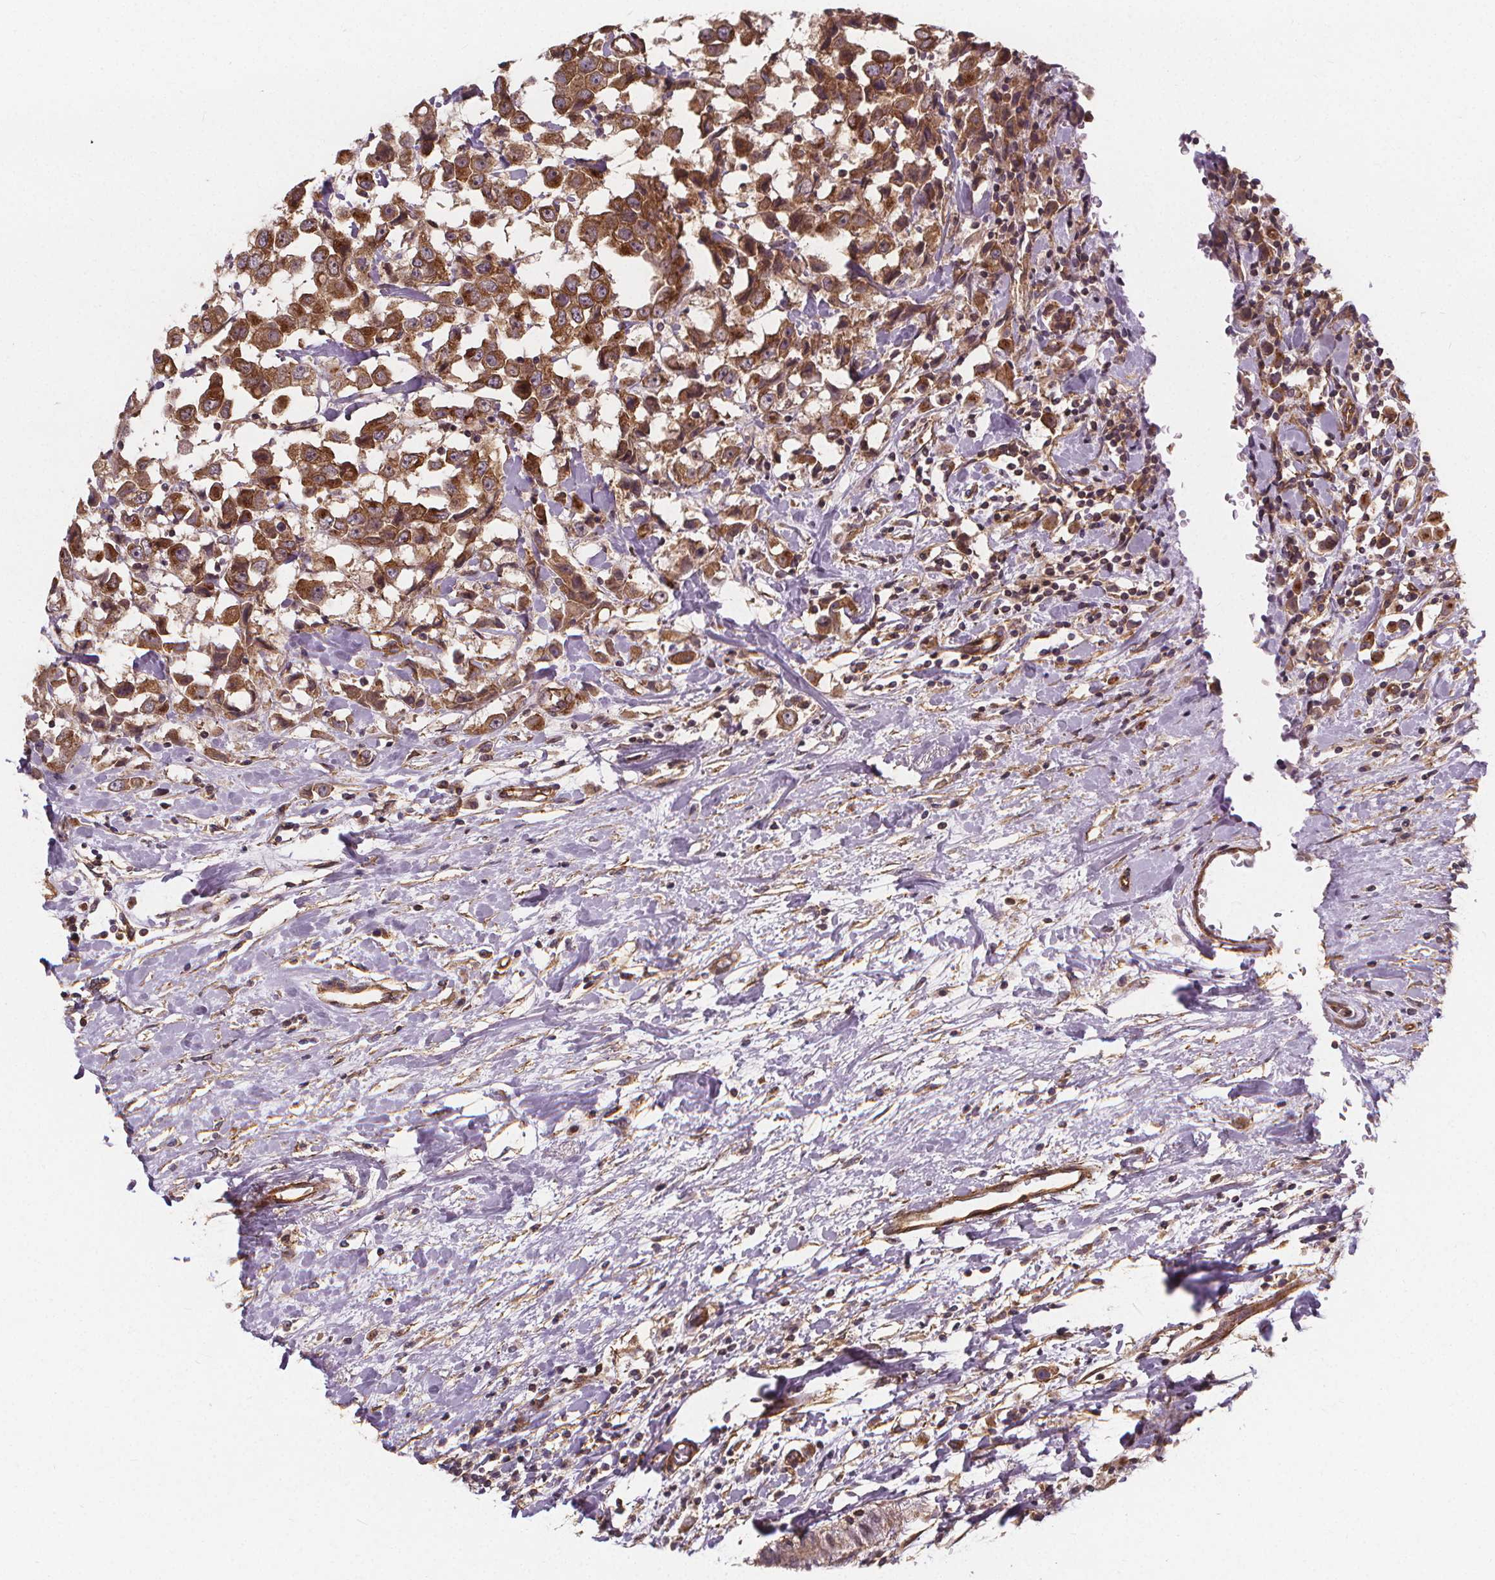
{"staining": {"intensity": "moderate", "quantity": ">75%", "location": "cytoplasmic/membranous"}, "tissue": "breast cancer", "cell_type": "Tumor cells", "image_type": "cancer", "snomed": [{"axis": "morphology", "description": "Duct carcinoma"}, {"axis": "topography", "description": "Breast"}], "caption": "Tumor cells demonstrate medium levels of moderate cytoplasmic/membranous expression in about >75% of cells in human breast cancer.", "gene": "CLINT1", "patient": {"sex": "female", "age": 61}}